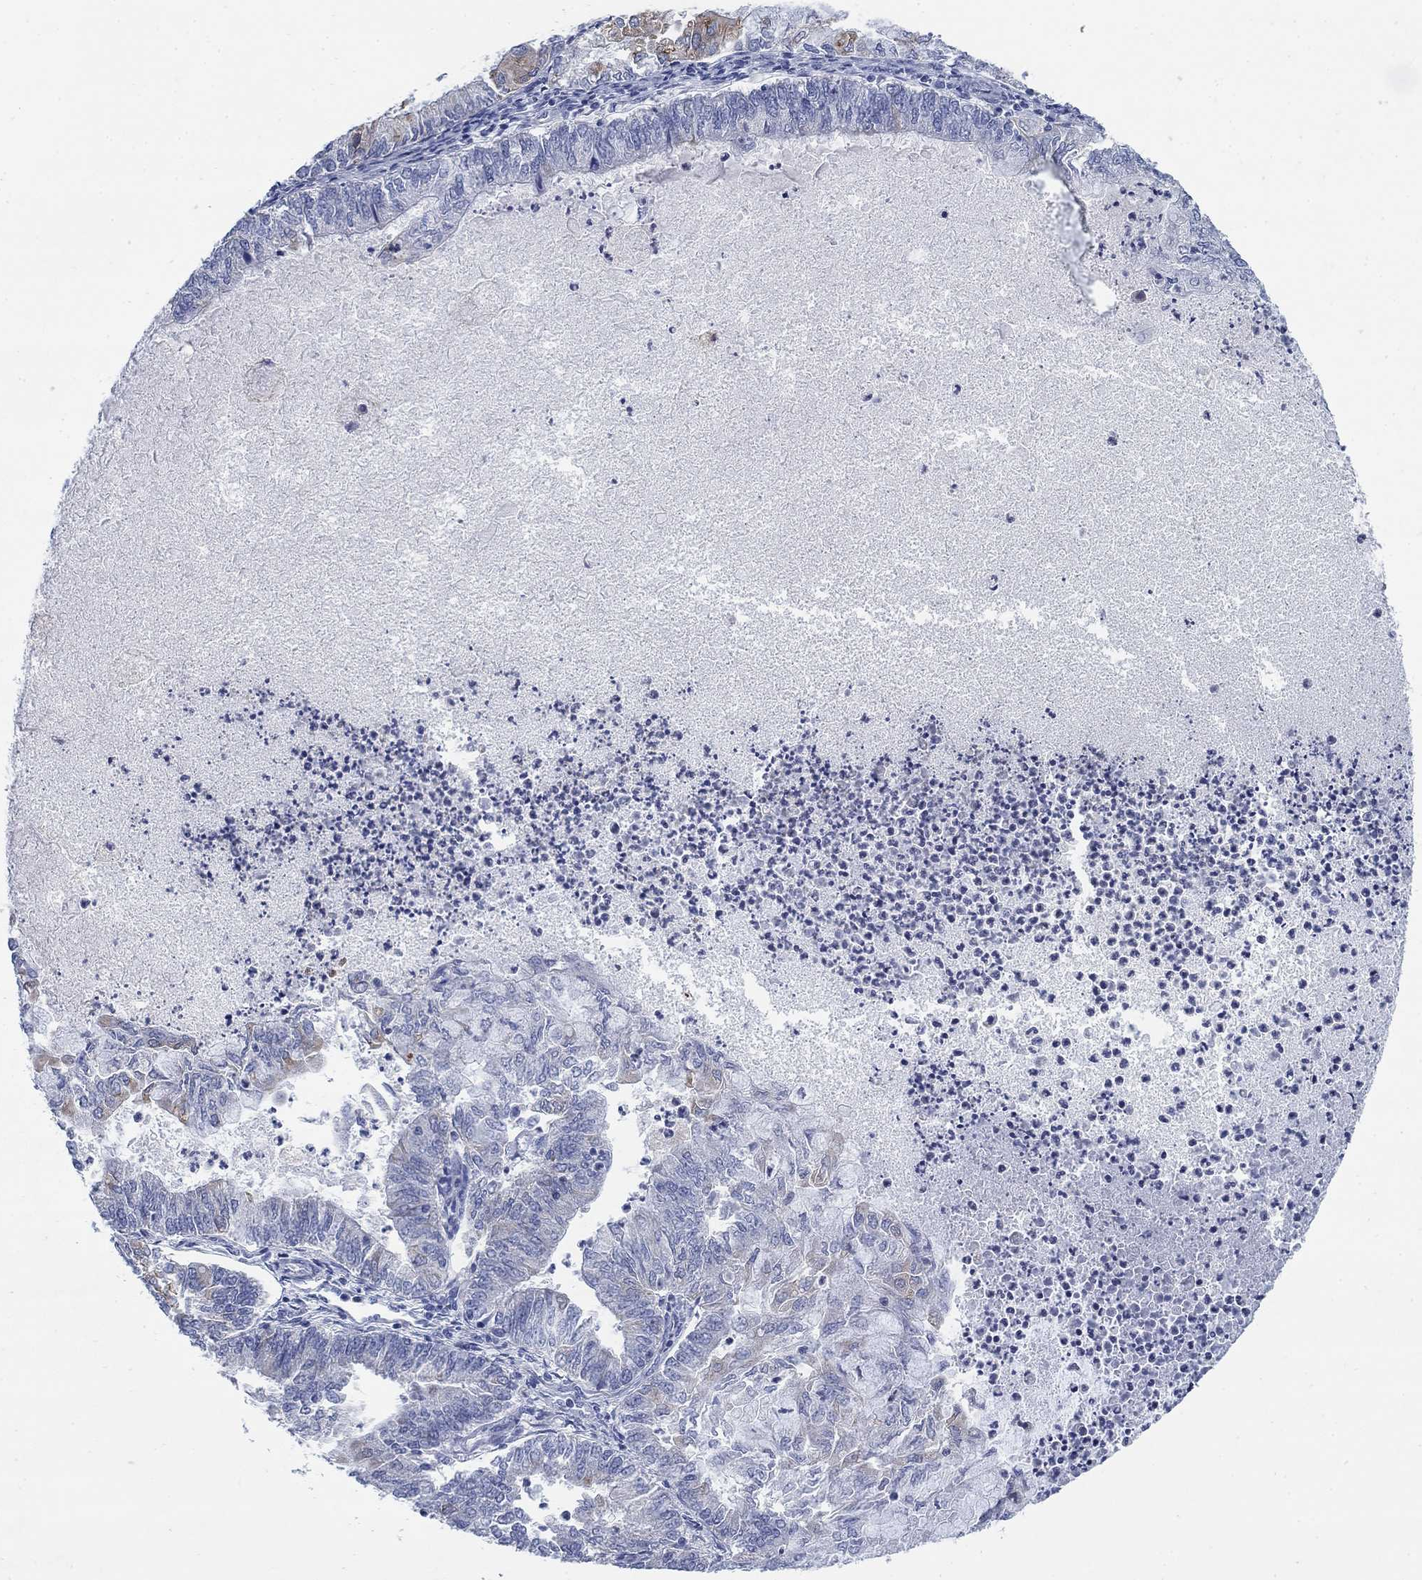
{"staining": {"intensity": "negative", "quantity": "none", "location": "none"}, "tissue": "endometrial cancer", "cell_type": "Tumor cells", "image_type": "cancer", "snomed": [{"axis": "morphology", "description": "Adenocarcinoma, NOS"}, {"axis": "topography", "description": "Endometrium"}], "caption": "An image of endometrial cancer (adenocarcinoma) stained for a protein reveals no brown staining in tumor cells.", "gene": "SCCPDH", "patient": {"sex": "female", "age": 59}}